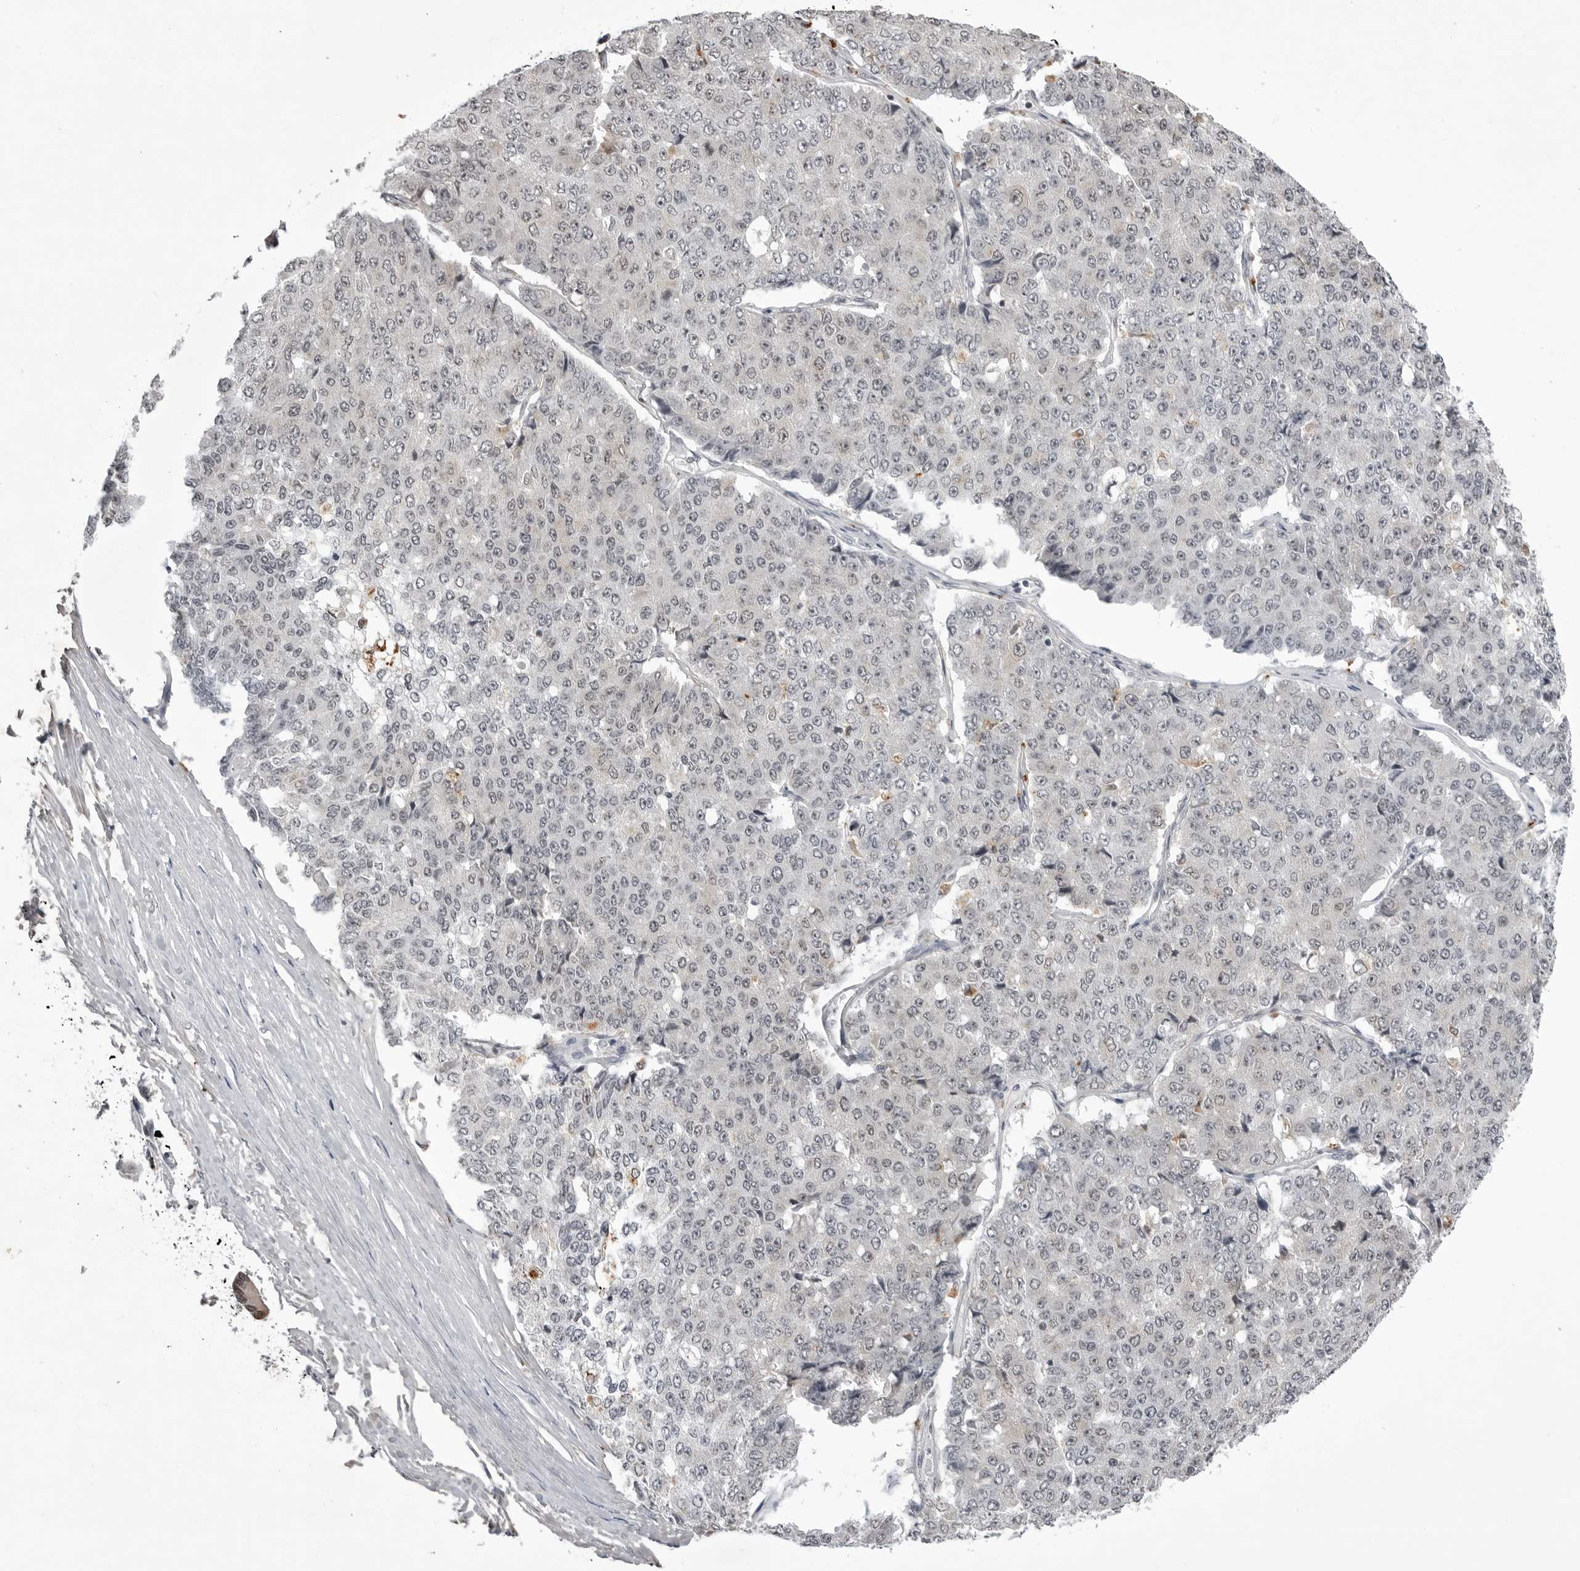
{"staining": {"intensity": "negative", "quantity": "none", "location": "none"}, "tissue": "pancreatic cancer", "cell_type": "Tumor cells", "image_type": "cancer", "snomed": [{"axis": "morphology", "description": "Adenocarcinoma, NOS"}, {"axis": "topography", "description": "Pancreas"}], "caption": "This is a histopathology image of IHC staining of pancreatic cancer (adenocarcinoma), which shows no expression in tumor cells. Brightfield microscopy of immunohistochemistry (IHC) stained with DAB (3,3'-diaminobenzidine) (brown) and hematoxylin (blue), captured at high magnification.", "gene": "RRM1", "patient": {"sex": "male", "age": 50}}